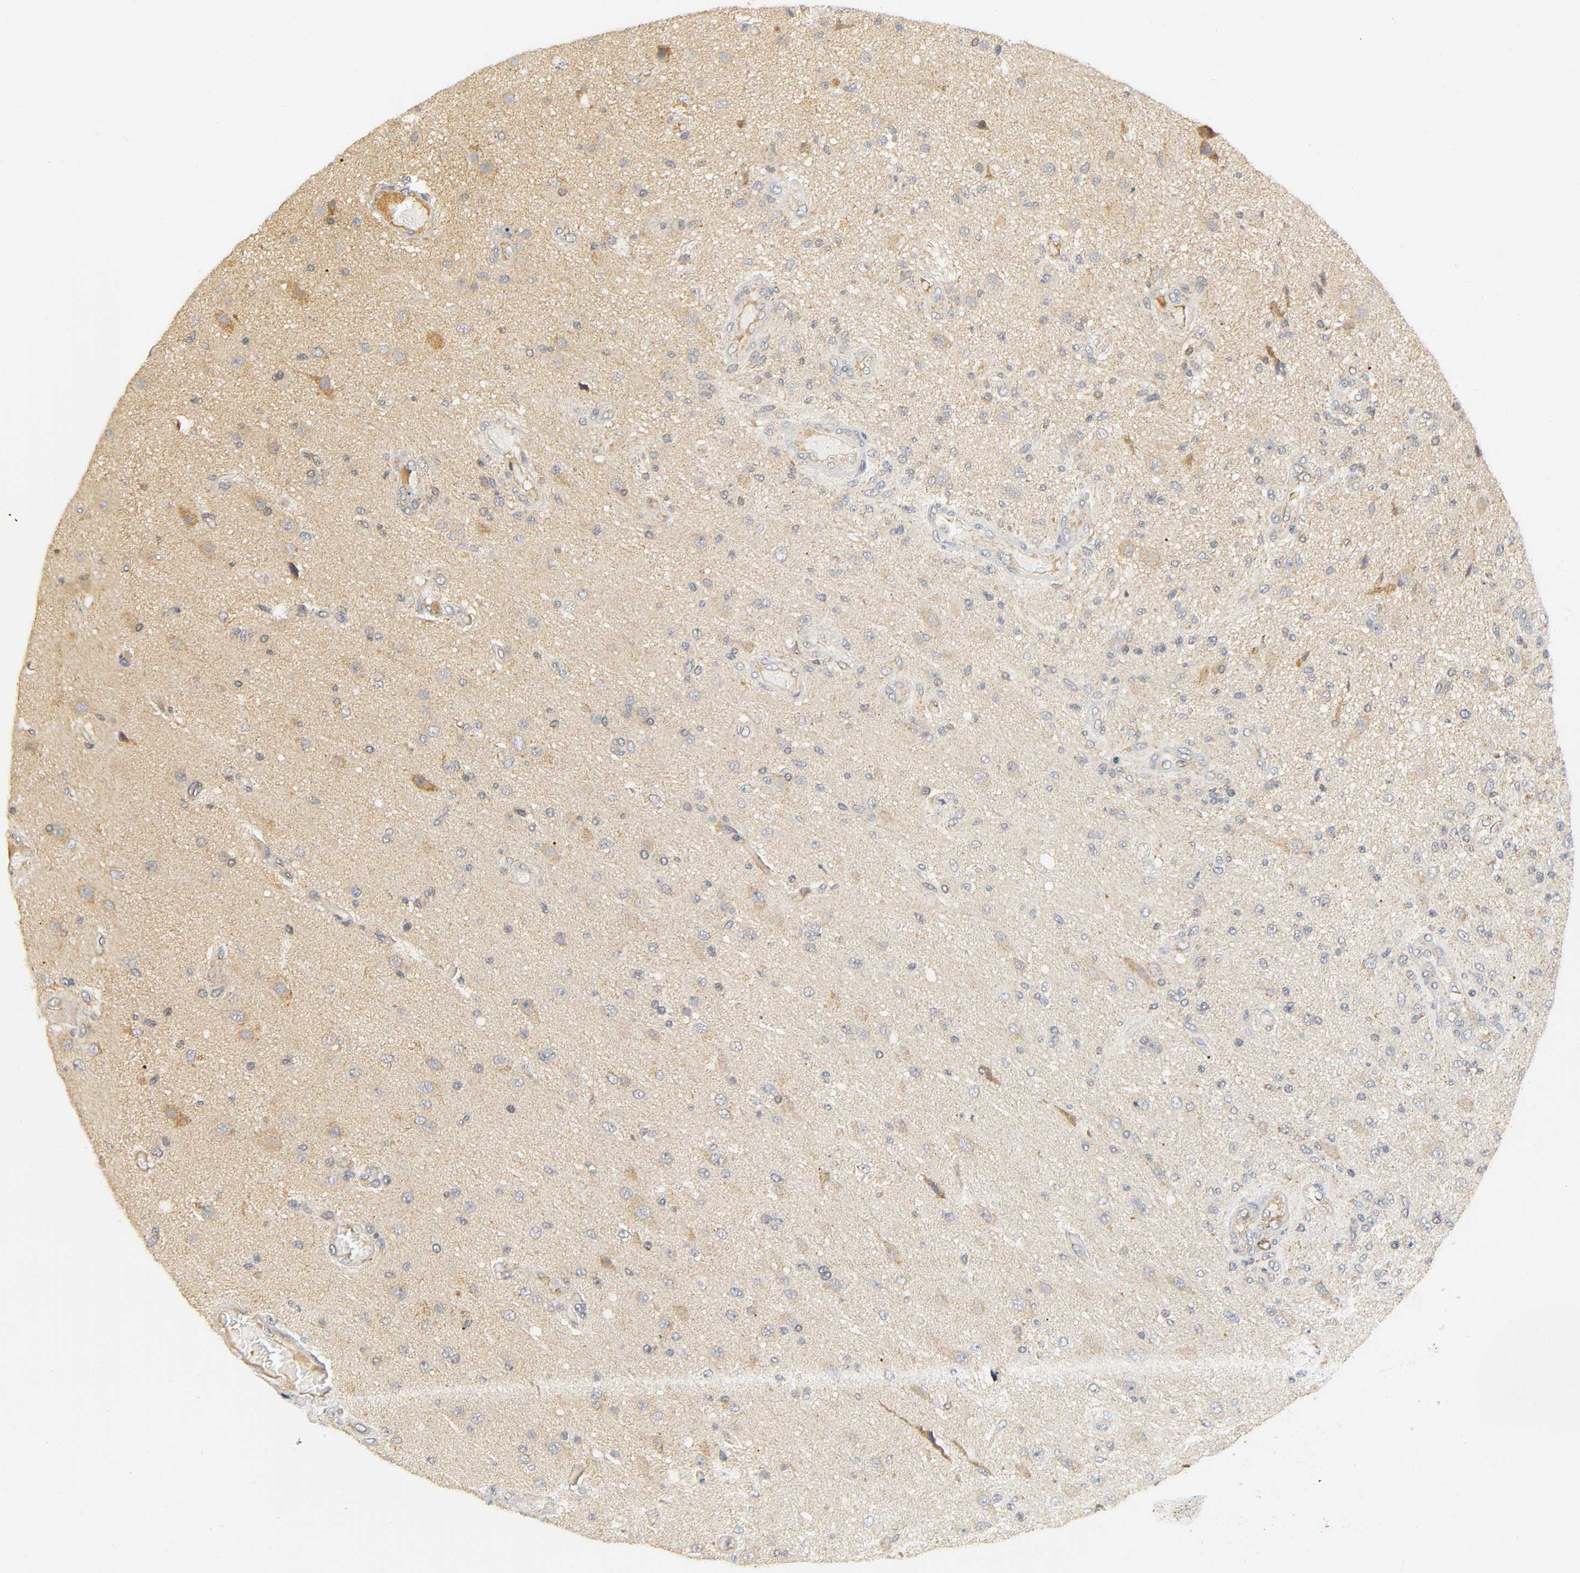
{"staining": {"intensity": "weak", "quantity": "25%-75%", "location": "cytoplasmic/membranous"}, "tissue": "glioma", "cell_type": "Tumor cells", "image_type": "cancer", "snomed": [{"axis": "morphology", "description": "Normal tissue, NOS"}, {"axis": "morphology", "description": "Glioma, malignant, High grade"}, {"axis": "topography", "description": "Cerebral cortex"}], "caption": "IHC image of human glioma stained for a protein (brown), which shows low levels of weak cytoplasmic/membranous staining in approximately 25%-75% of tumor cells.", "gene": "NRP1", "patient": {"sex": "male", "age": 77}}